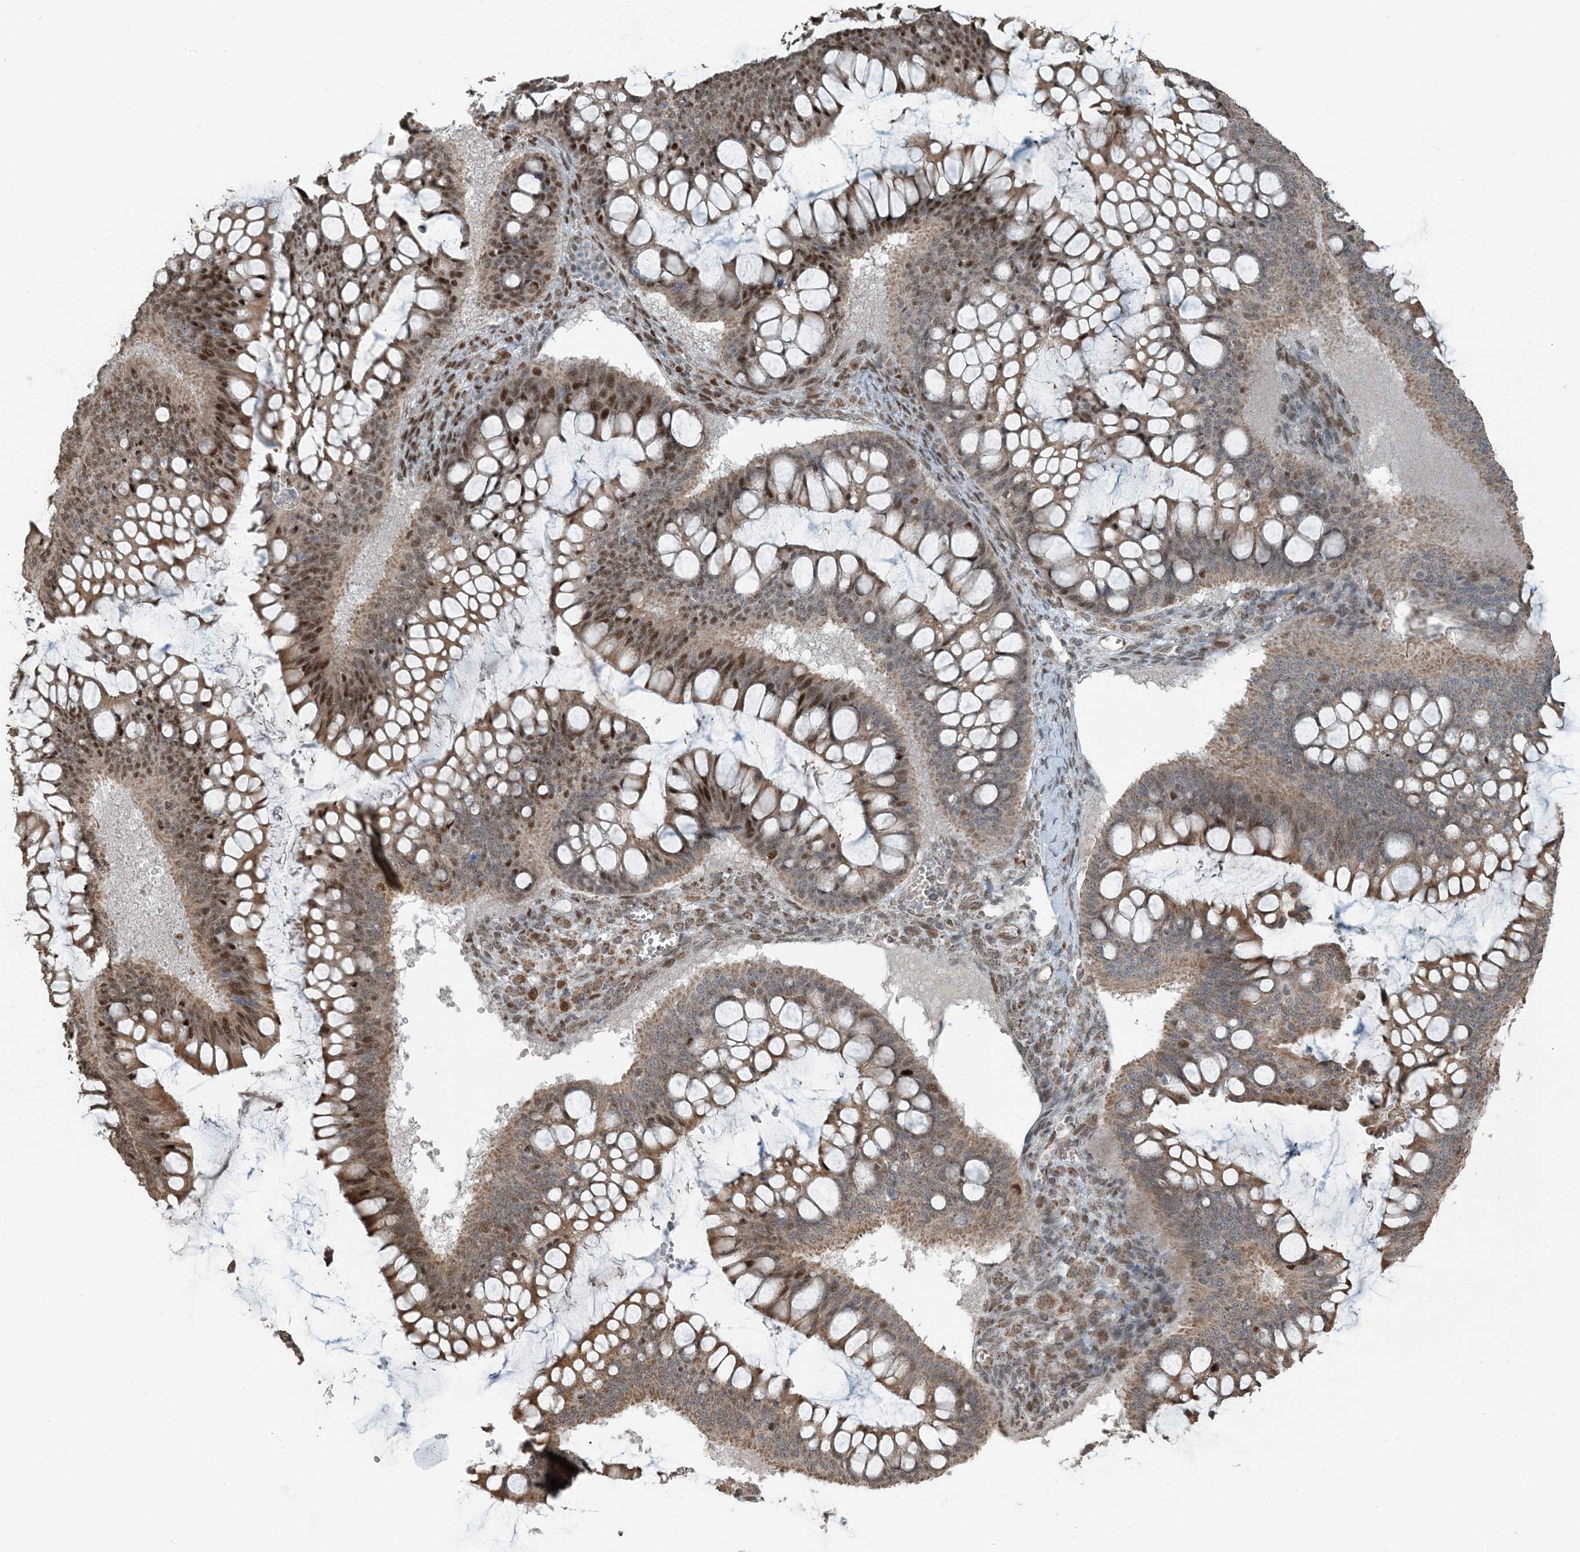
{"staining": {"intensity": "moderate", "quantity": ">75%", "location": "cytoplasmic/membranous,nuclear"}, "tissue": "ovarian cancer", "cell_type": "Tumor cells", "image_type": "cancer", "snomed": [{"axis": "morphology", "description": "Cystadenocarcinoma, mucinous, NOS"}, {"axis": "topography", "description": "Ovary"}], "caption": "IHC micrograph of human ovarian cancer stained for a protein (brown), which exhibits medium levels of moderate cytoplasmic/membranous and nuclear staining in about >75% of tumor cells.", "gene": "PILRB", "patient": {"sex": "female", "age": 73}}